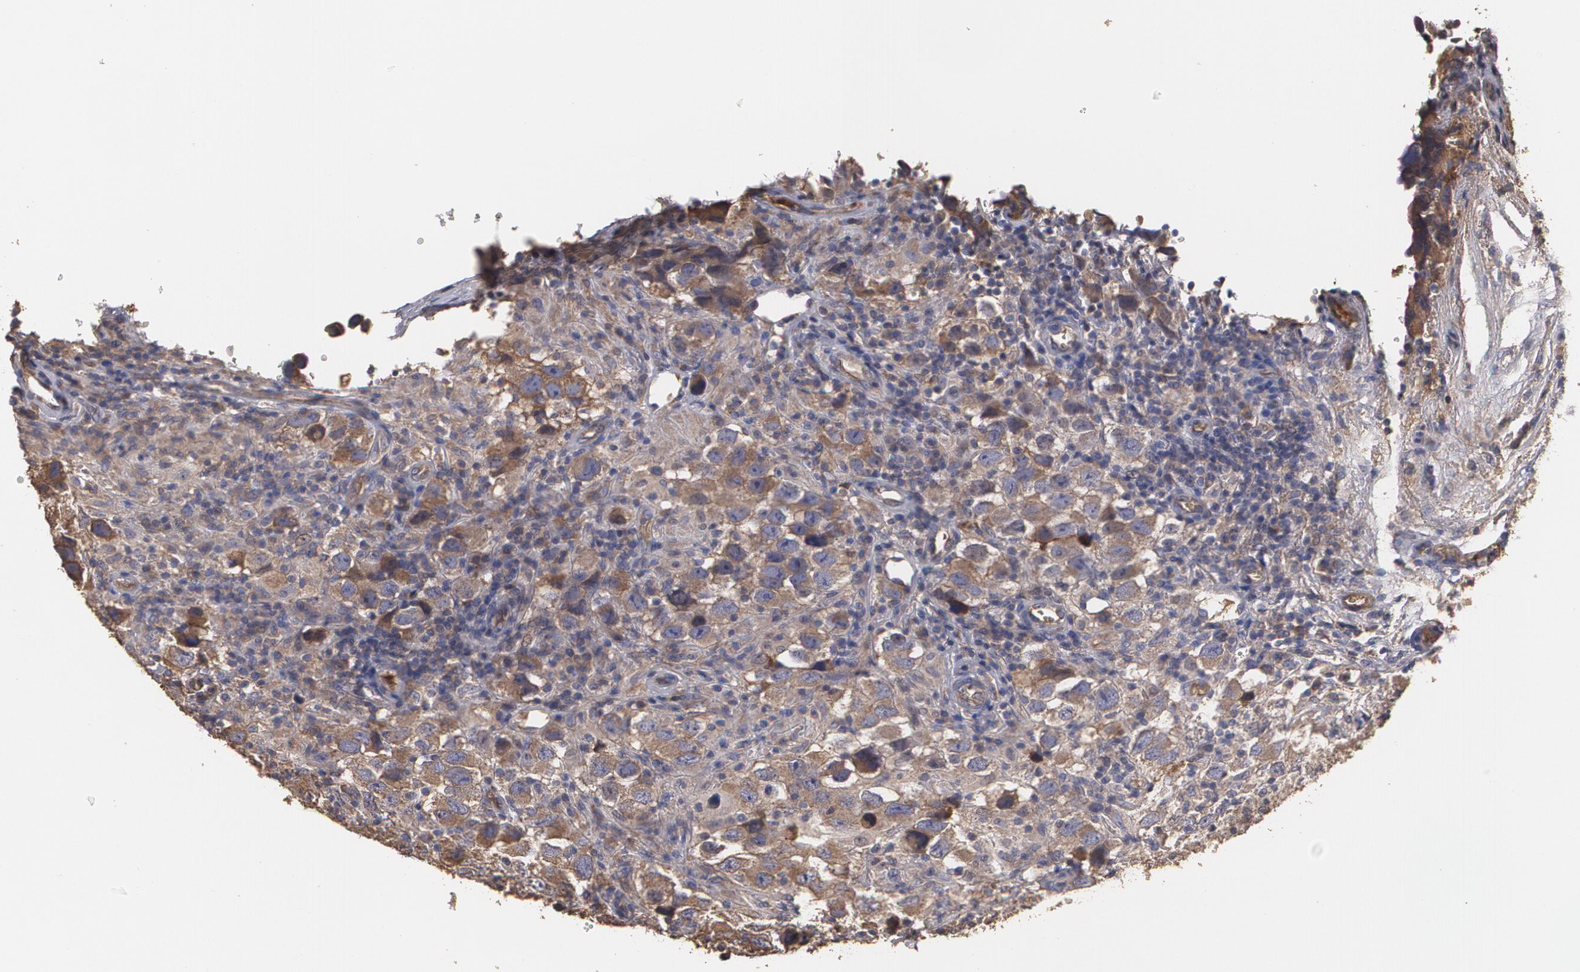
{"staining": {"intensity": "moderate", "quantity": ">75%", "location": "cytoplasmic/membranous"}, "tissue": "testis cancer", "cell_type": "Tumor cells", "image_type": "cancer", "snomed": [{"axis": "morphology", "description": "Carcinoma, Embryonal, NOS"}, {"axis": "topography", "description": "Testis"}], "caption": "High-magnification brightfield microscopy of testis embryonal carcinoma stained with DAB (brown) and counterstained with hematoxylin (blue). tumor cells exhibit moderate cytoplasmic/membranous positivity is present in about>75% of cells.", "gene": "PON1", "patient": {"sex": "male", "age": 21}}